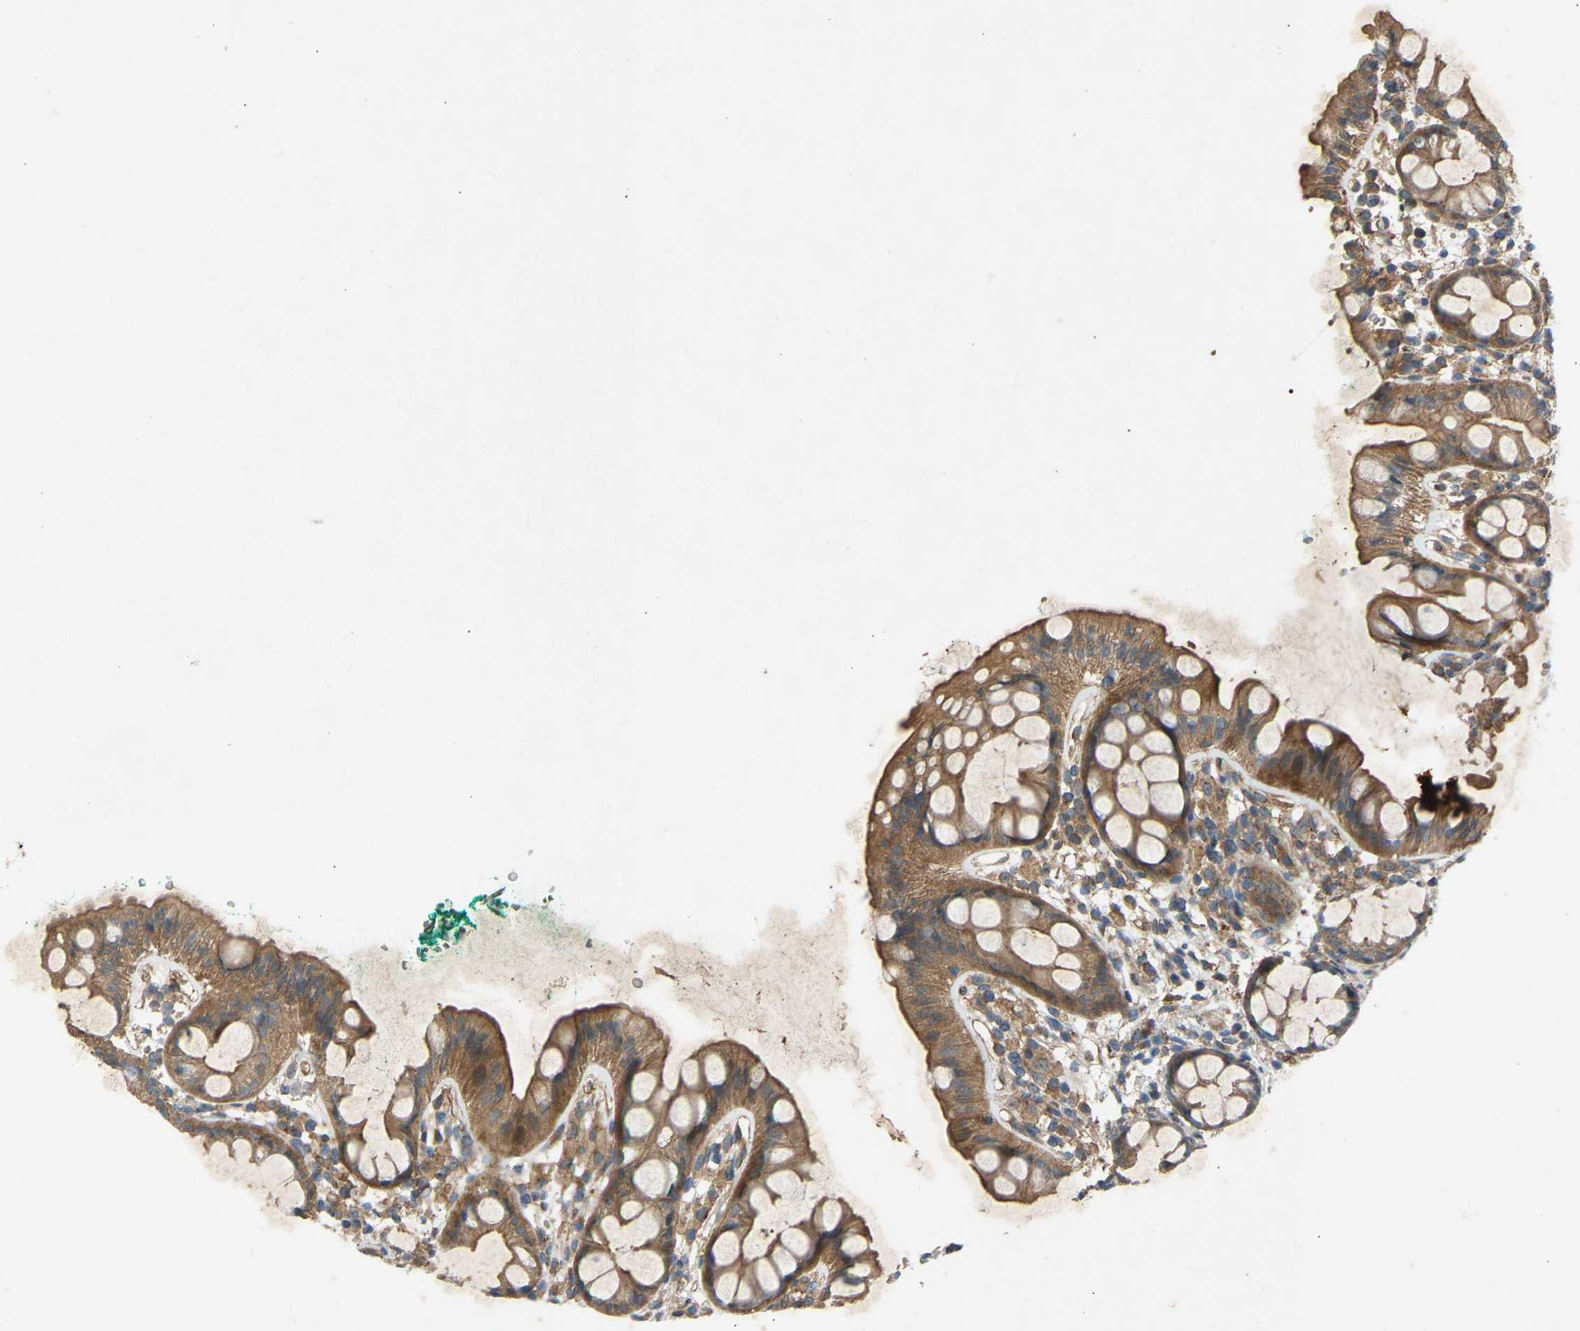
{"staining": {"intensity": "weak", "quantity": ">75%", "location": "cytoplasmic/membranous"}, "tissue": "rectum", "cell_type": "Glandular cells", "image_type": "normal", "snomed": [{"axis": "morphology", "description": "Normal tissue, NOS"}, {"axis": "topography", "description": "Rectum"}], "caption": "This histopathology image shows immunohistochemistry (IHC) staining of unremarkable rectum, with low weak cytoplasmic/membranous staining in approximately >75% of glandular cells.", "gene": "GAS2L1", "patient": {"sex": "female", "age": 65}}